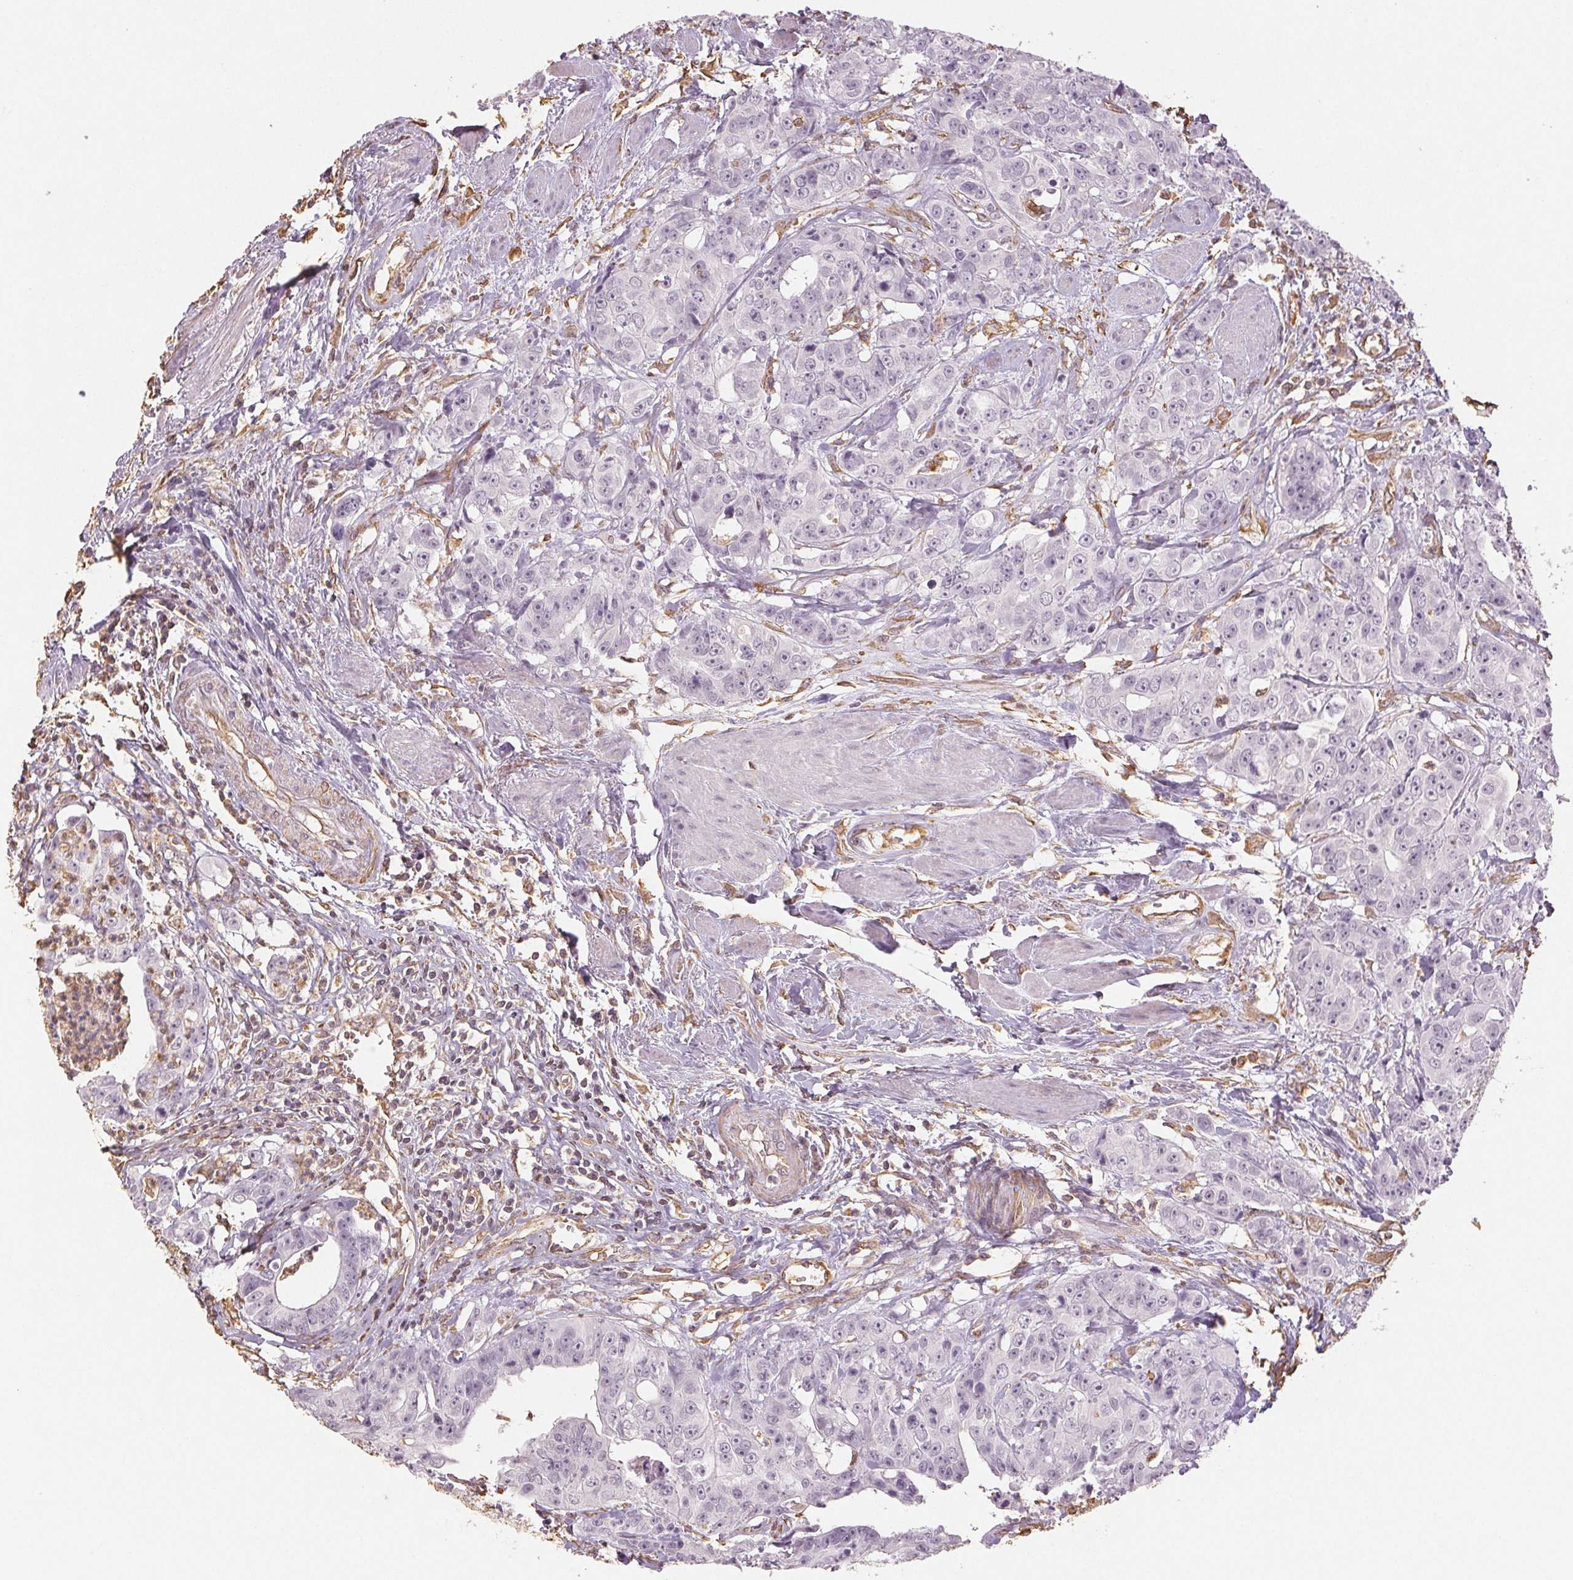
{"staining": {"intensity": "negative", "quantity": "none", "location": "none"}, "tissue": "colorectal cancer", "cell_type": "Tumor cells", "image_type": "cancer", "snomed": [{"axis": "morphology", "description": "Adenocarcinoma, NOS"}, {"axis": "topography", "description": "Rectum"}], "caption": "Colorectal cancer (adenocarcinoma) stained for a protein using immunohistochemistry shows no staining tumor cells.", "gene": "COL7A1", "patient": {"sex": "female", "age": 62}}